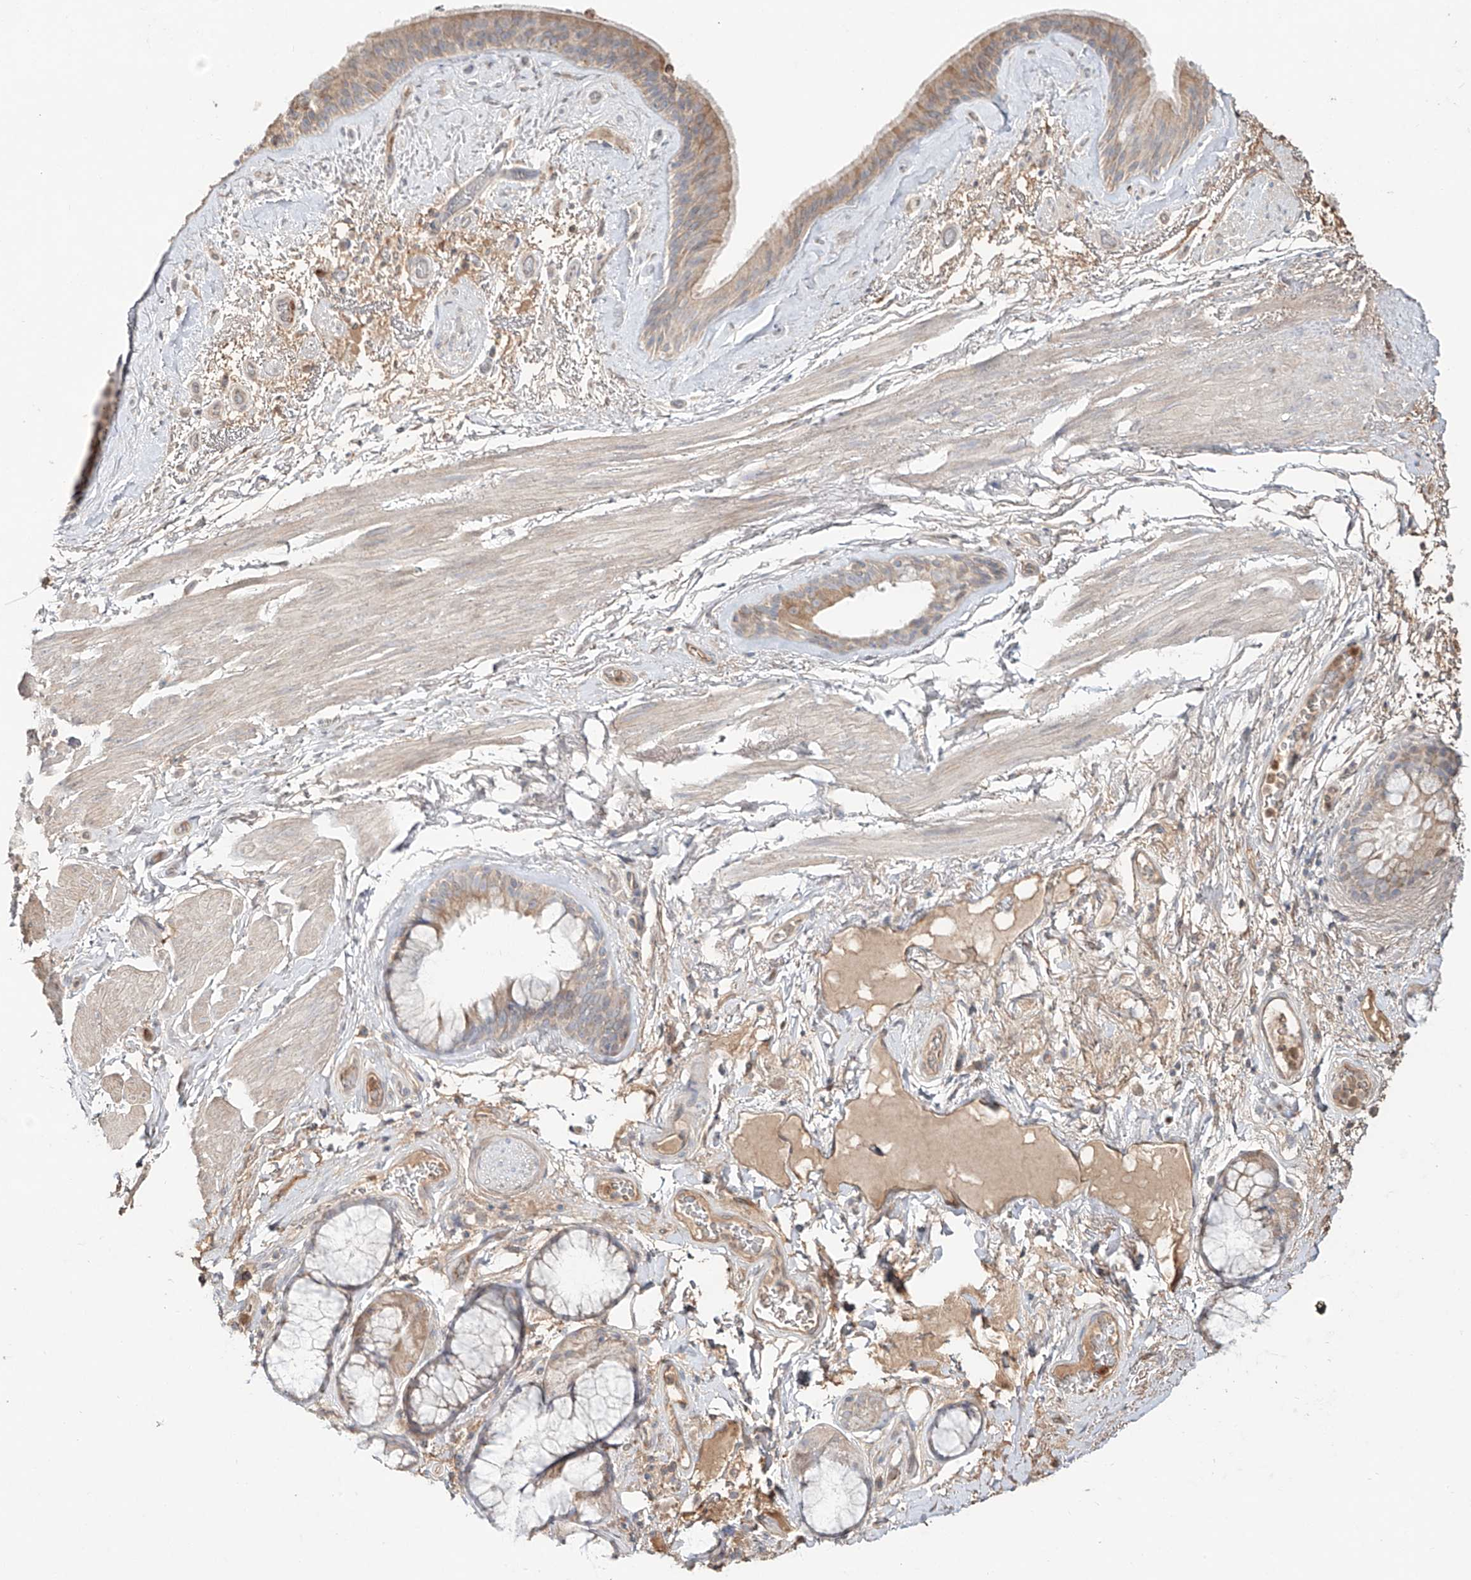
{"staining": {"intensity": "moderate", "quantity": ">75%", "location": "cytoplasmic/membranous"}, "tissue": "bronchus", "cell_type": "Respiratory epithelial cells", "image_type": "normal", "snomed": [{"axis": "morphology", "description": "Normal tissue, NOS"}, {"axis": "topography", "description": "Cartilage tissue"}], "caption": "Immunohistochemical staining of normal human bronchus shows medium levels of moderate cytoplasmic/membranous staining in approximately >75% of respiratory epithelial cells.", "gene": "ERO1A", "patient": {"sex": "female", "age": 63}}